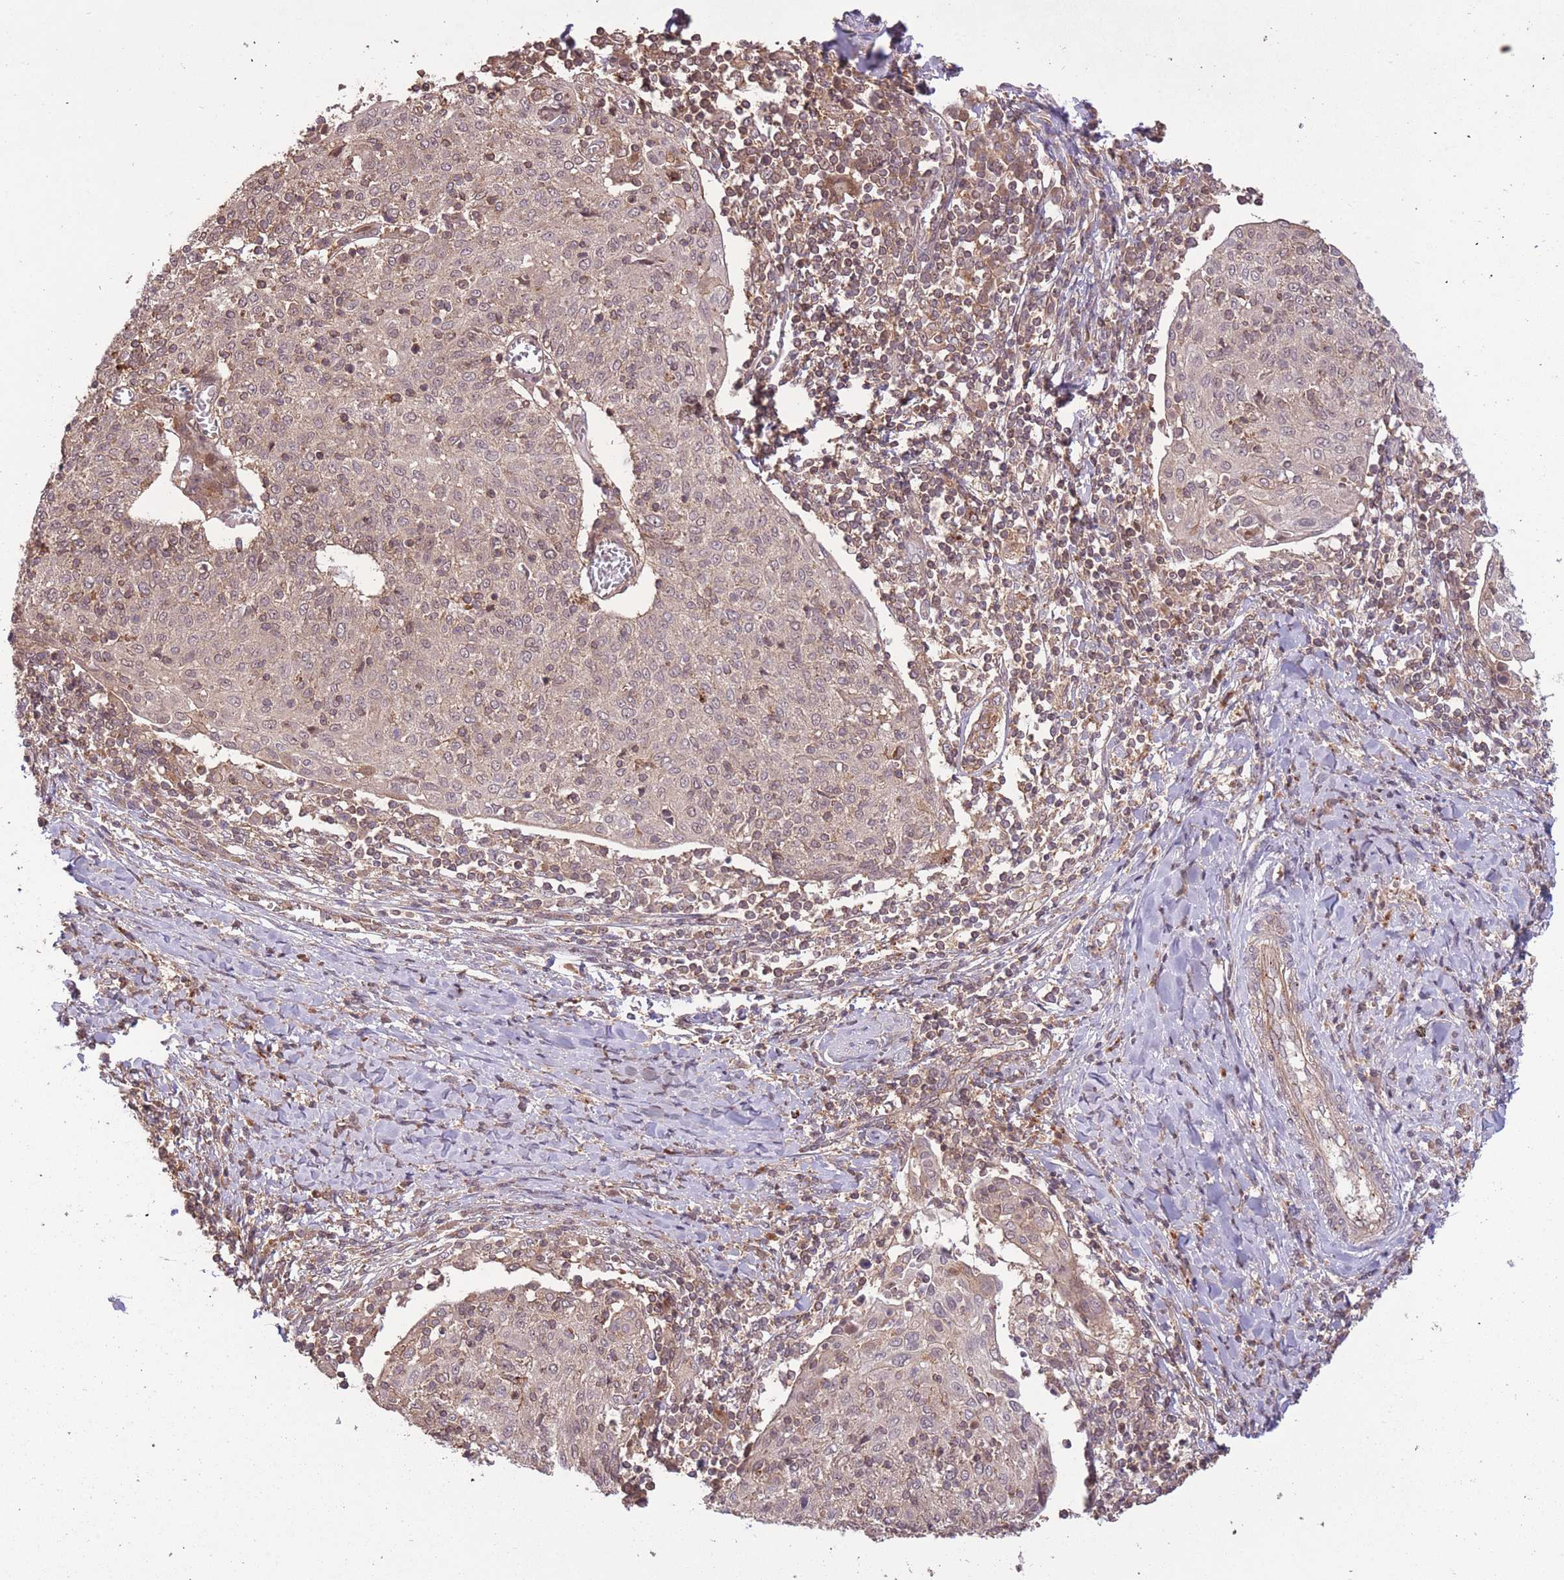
{"staining": {"intensity": "weak", "quantity": "25%-75%", "location": "cytoplasmic/membranous,nuclear"}, "tissue": "cervical cancer", "cell_type": "Tumor cells", "image_type": "cancer", "snomed": [{"axis": "morphology", "description": "Squamous cell carcinoma, NOS"}, {"axis": "topography", "description": "Cervix"}], "caption": "Immunohistochemical staining of cervical squamous cell carcinoma exhibits weak cytoplasmic/membranous and nuclear protein expression in approximately 25%-75% of tumor cells. Nuclei are stained in blue.", "gene": "POLR3F", "patient": {"sex": "female", "age": 52}}